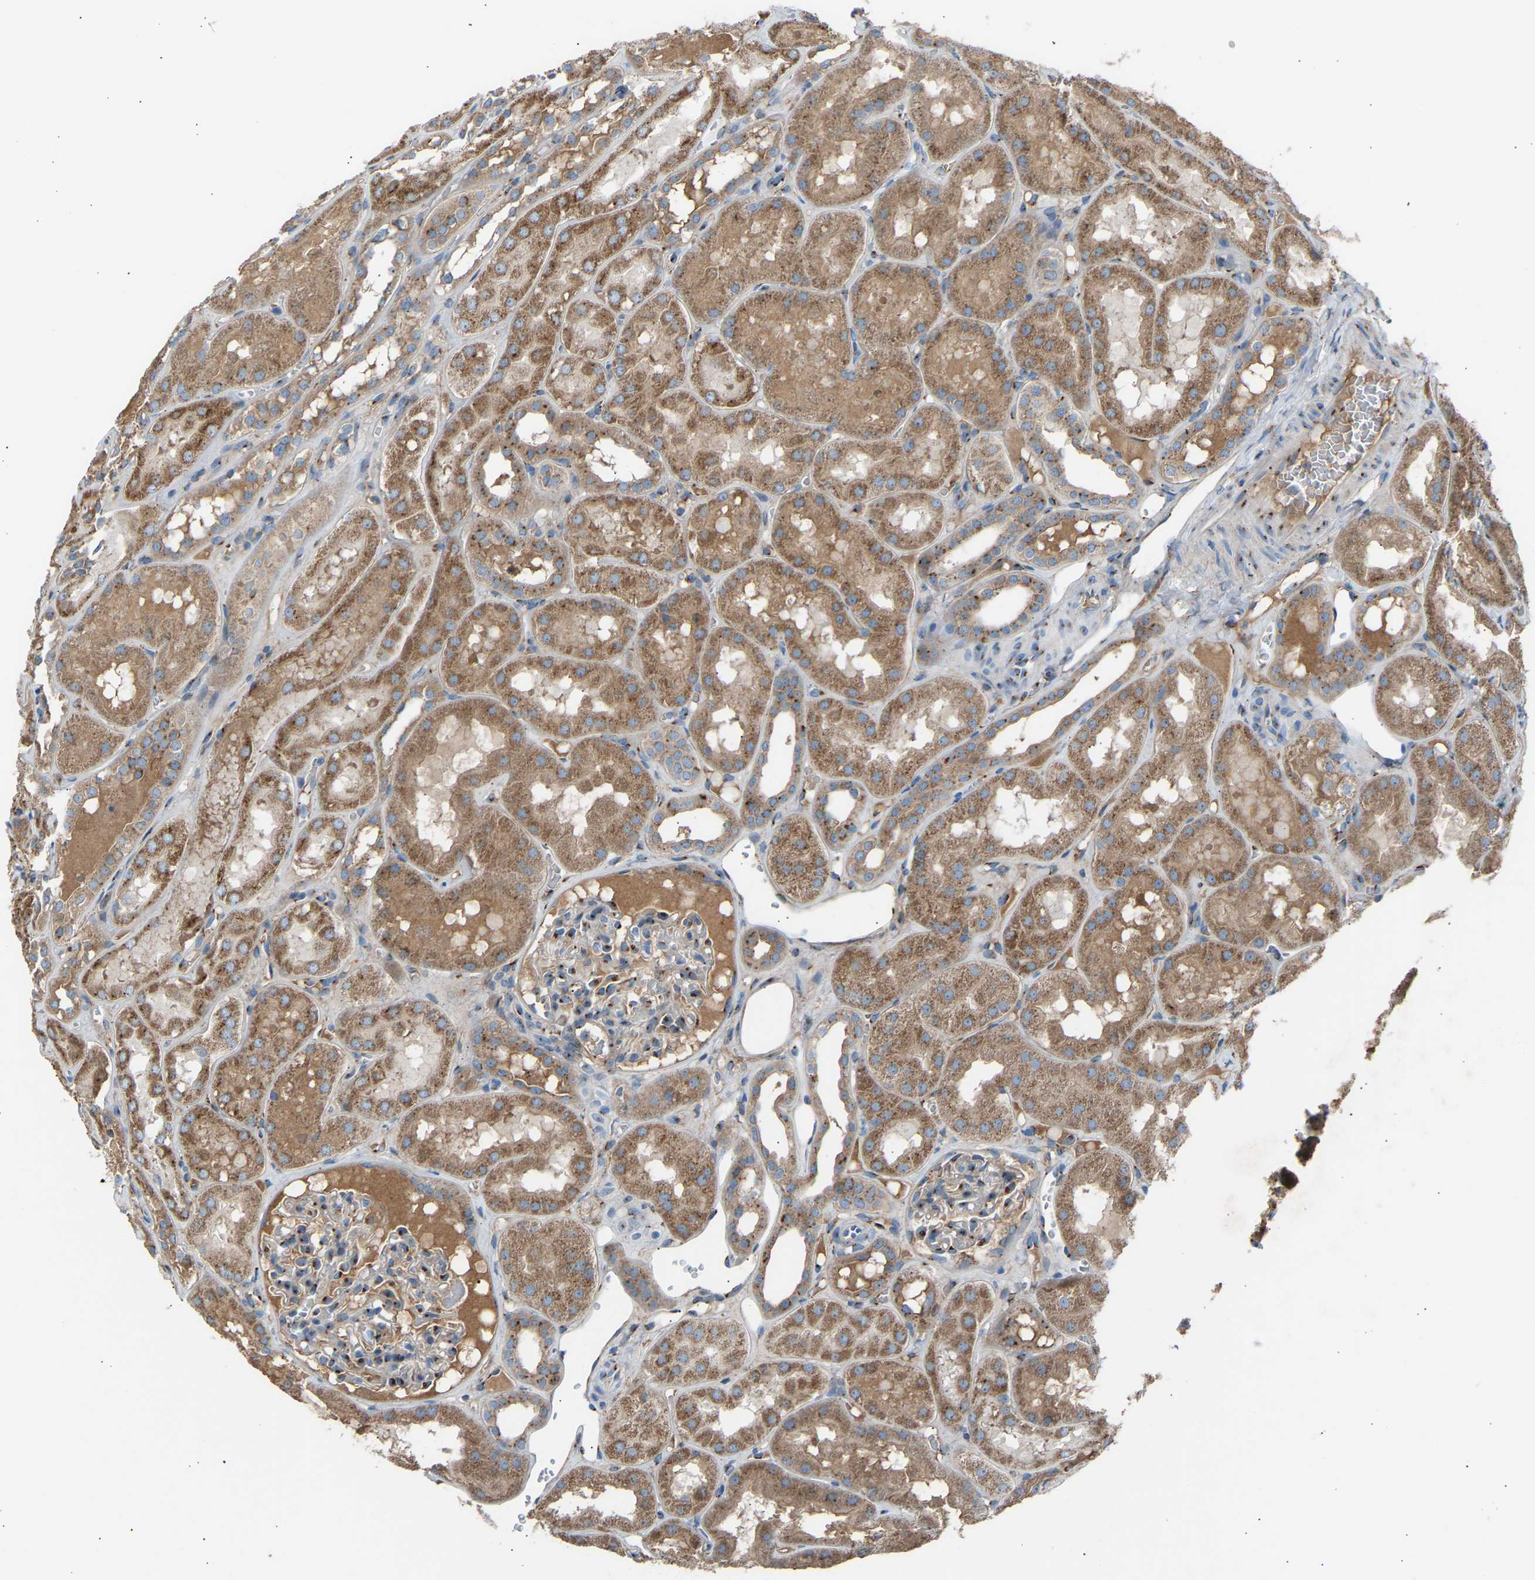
{"staining": {"intensity": "strong", "quantity": "<25%", "location": "cytoplasmic/membranous"}, "tissue": "kidney", "cell_type": "Cells in glomeruli", "image_type": "normal", "snomed": [{"axis": "morphology", "description": "Normal tissue, NOS"}, {"axis": "topography", "description": "Kidney"}, {"axis": "topography", "description": "Urinary bladder"}], "caption": "Cells in glomeruli show medium levels of strong cytoplasmic/membranous positivity in about <25% of cells in benign human kidney.", "gene": "CYREN", "patient": {"sex": "male", "age": 16}}